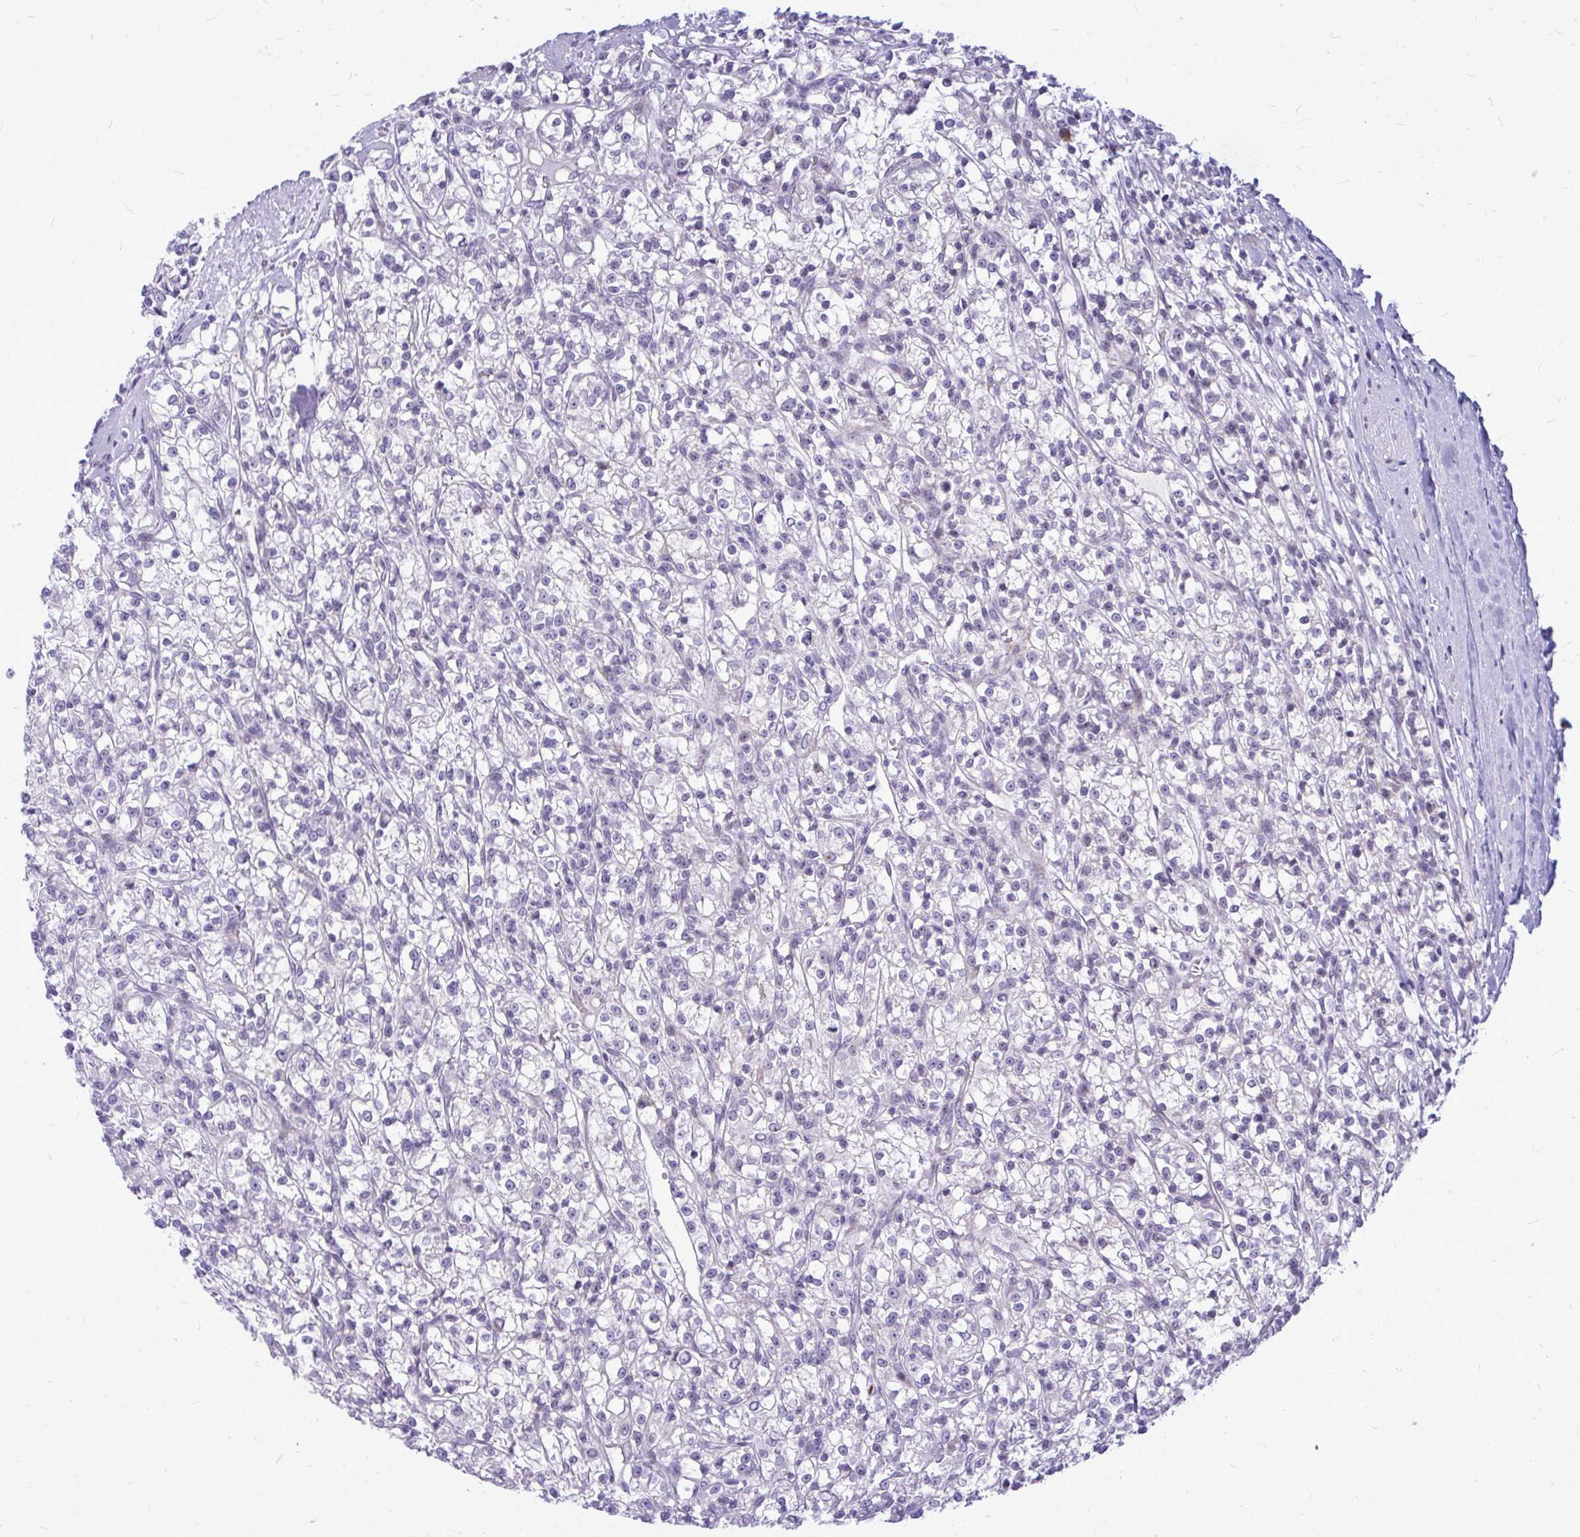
{"staining": {"intensity": "negative", "quantity": "none", "location": "none"}, "tissue": "renal cancer", "cell_type": "Tumor cells", "image_type": "cancer", "snomed": [{"axis": "morphology", "description": "Adenocarcinoma, NOS"}, {"axis": "topography", "description": "Kidney"}], "caption": "A micrograph of human renal cancer (adenocarcinoma) is negative for staining in tumor cells.", "gene": "ZSCAN25", "patient": {"sex": "female", "age": 59}}